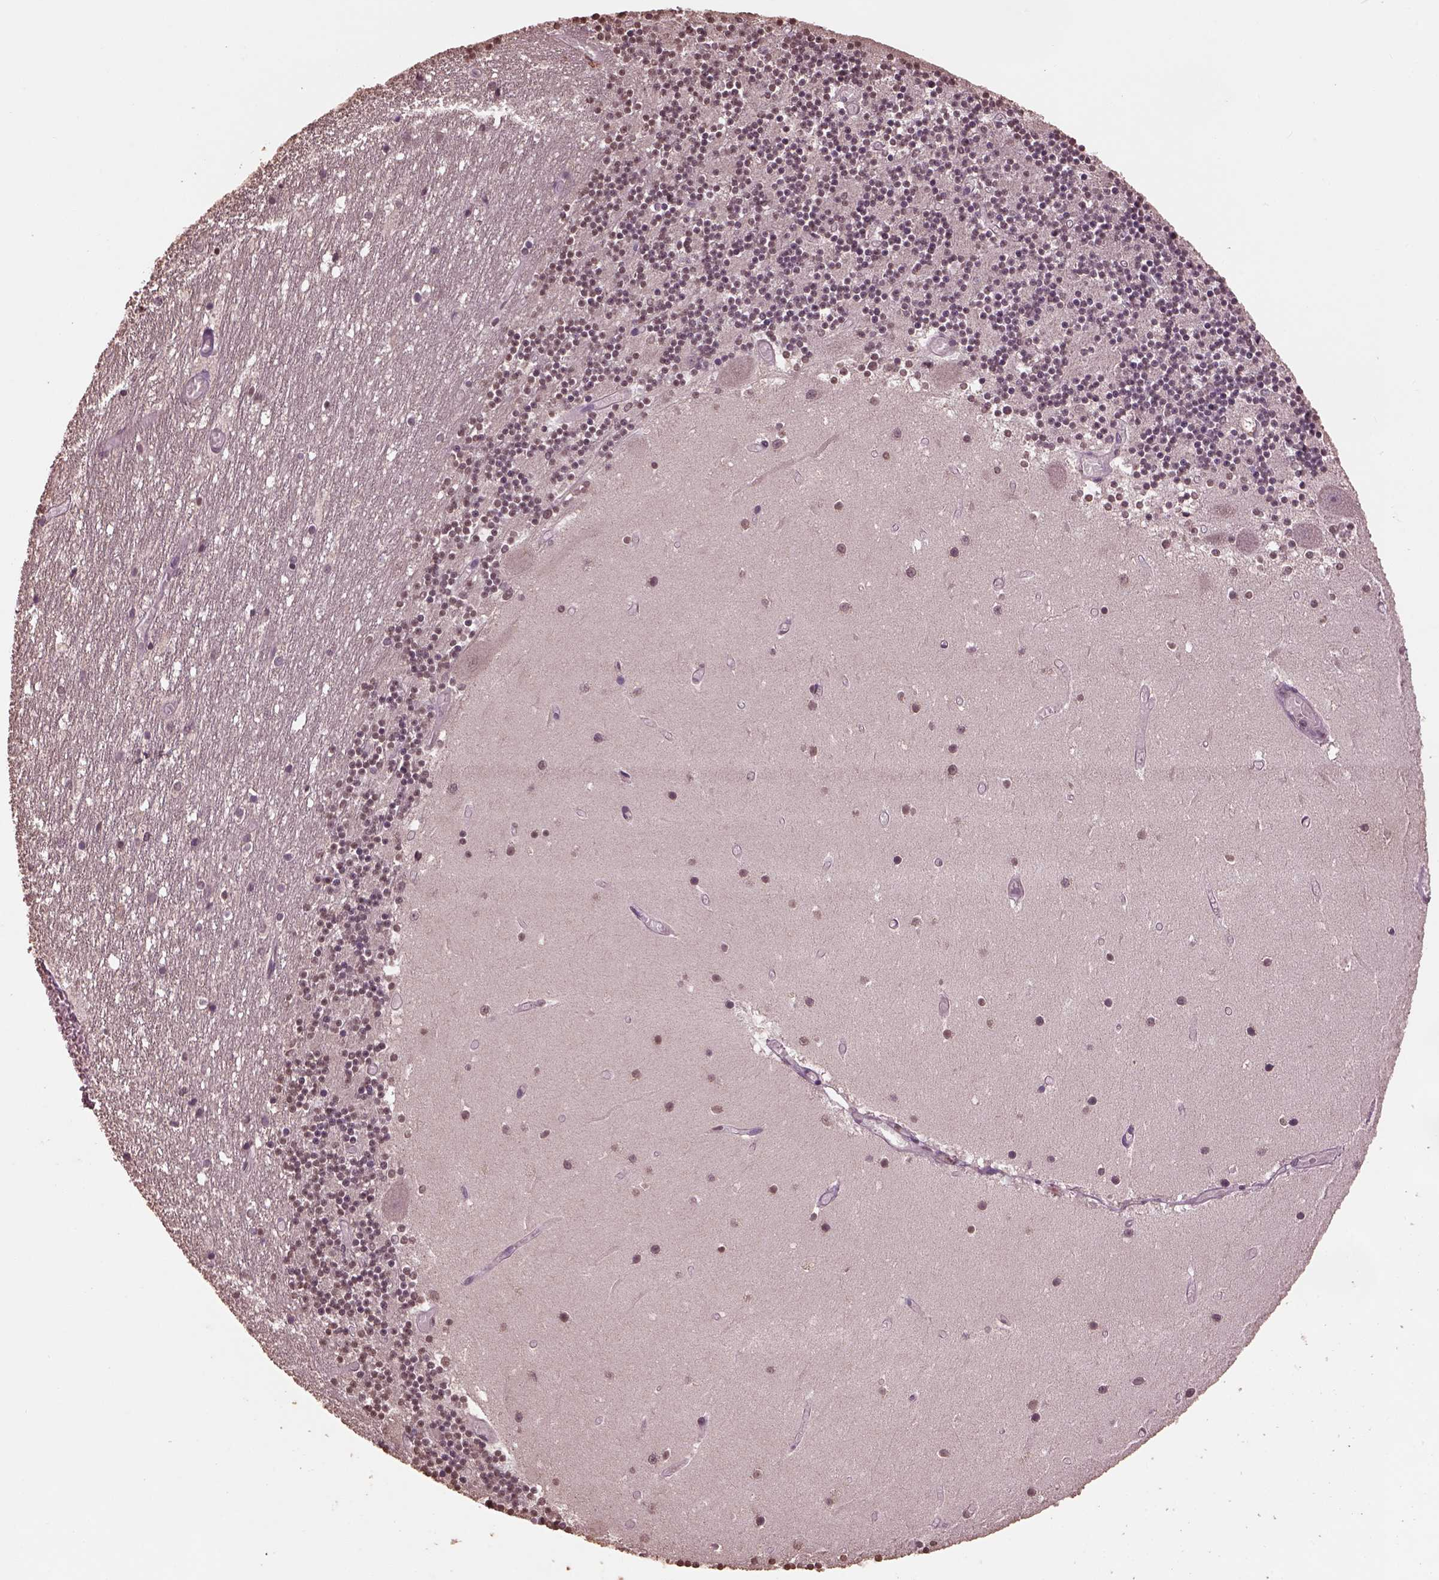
{"staining": {"intensity": "weak", "quantity": "<25%", "location": "nuclear"}, "tissue": "cerebellum", "cell_type": "Cells in granular layer", "image_type": "normal", "snomed": [{"axis": "morphology", "description": "Normal tissue, NOS"}, {"axis": "topography", "description": "Cerebellum"}], "caption": "A photomicrograph of human cerebellum is negative for staining in cells in granular layer. Nuclei are stained in blue.", "gene": "CPT1C", "patient": {"sex": "female", "age": 28}}